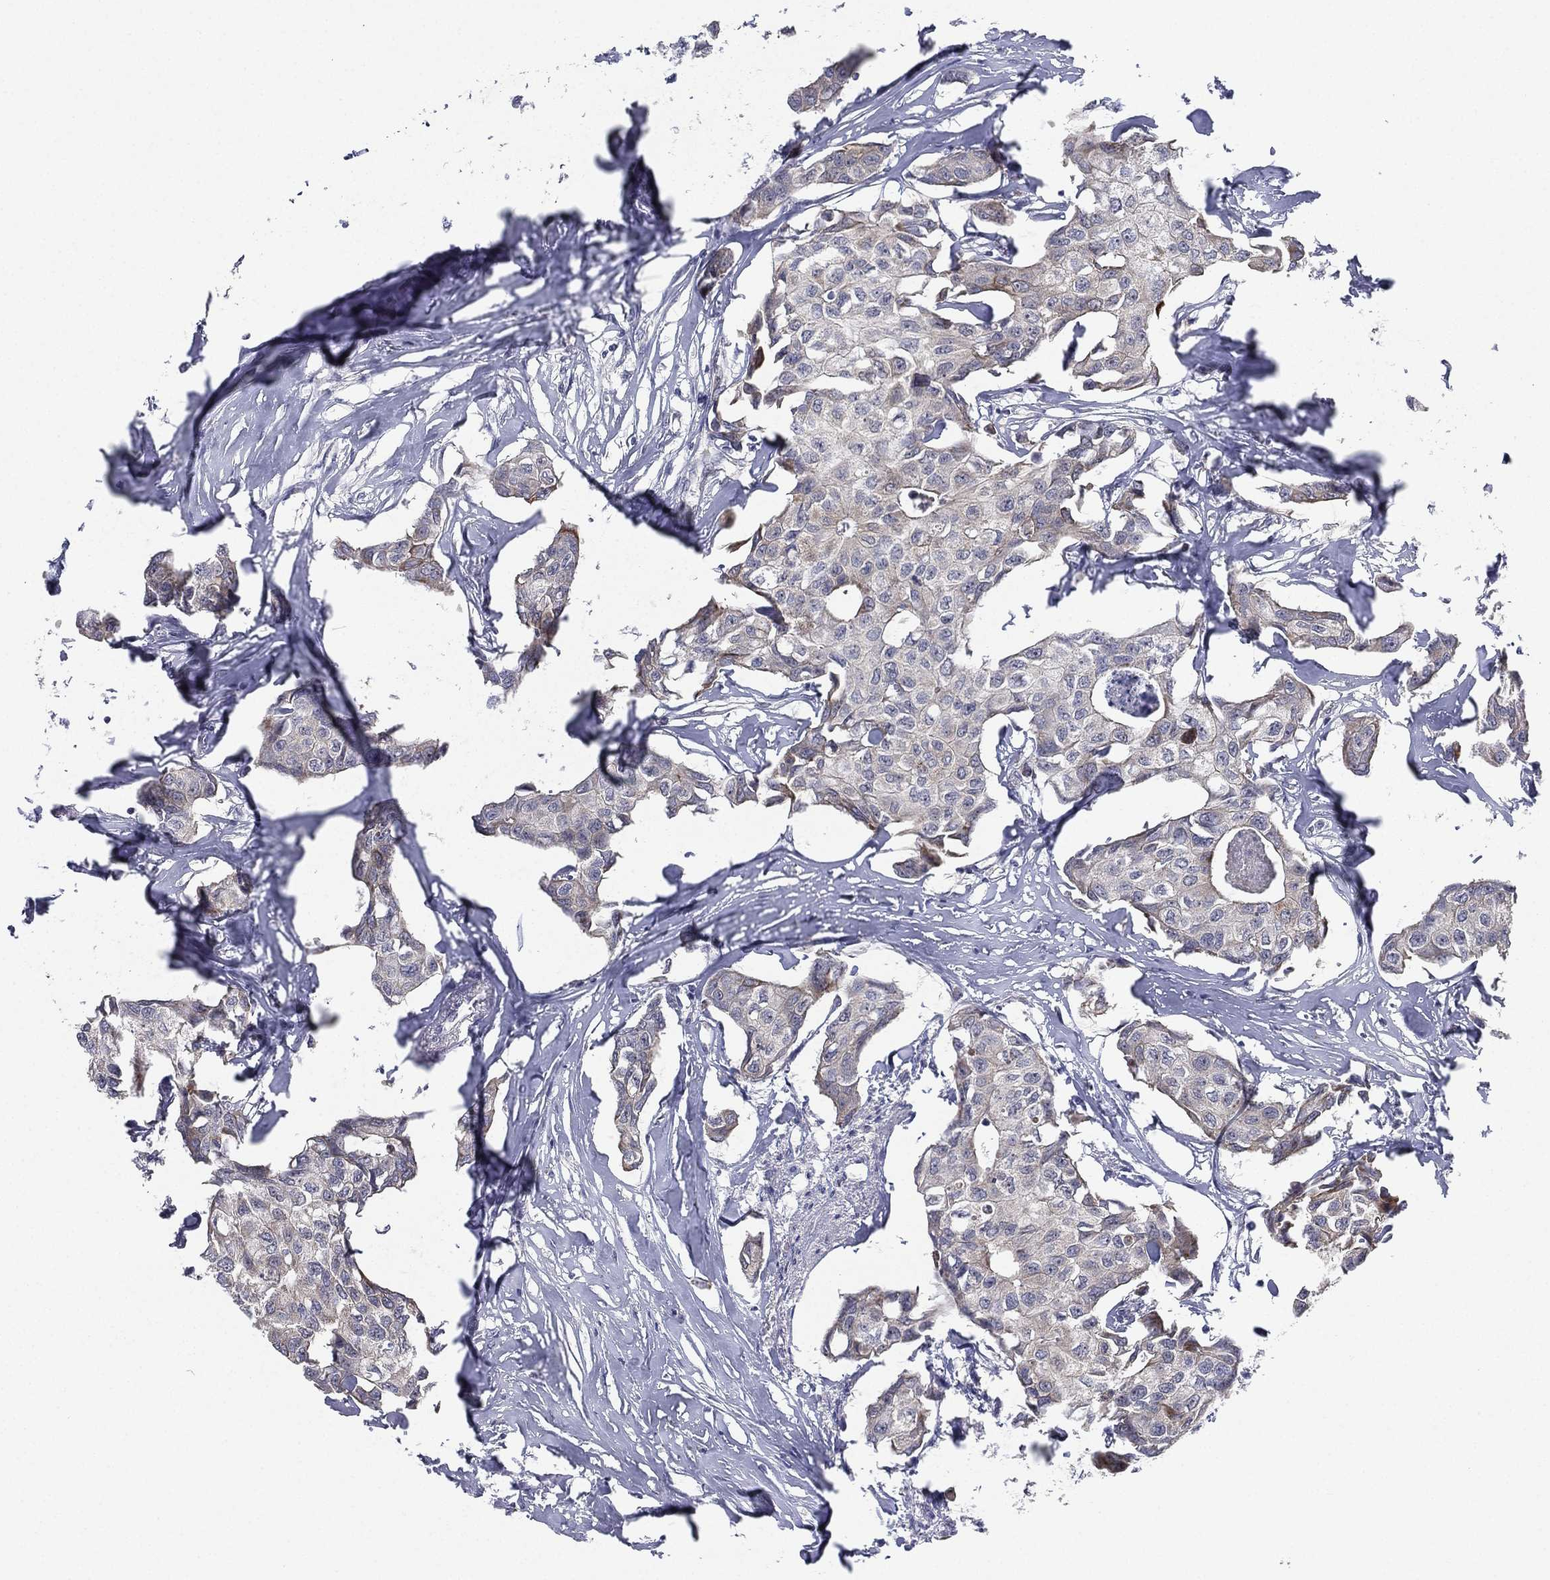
{"staining": {"intensity": "negative", "quantity": "none", "location": "none"}, "tissue": "breast cancer", "cell_type": "Tumor cells", "image_type": "cancer", "snomed": [{"axis": "morphology", "description": "Duct carcinoma"}, {"axis": "topography", "description": "Breast"}], "caption": "An immunohistochemistry micrograph of breast intraductal carcinoma is shown. There is no staining in tumor cells of breast intraductal carcinoma.", "gene": "KAT14", "patient": {"sex": "female", "age": 80}}